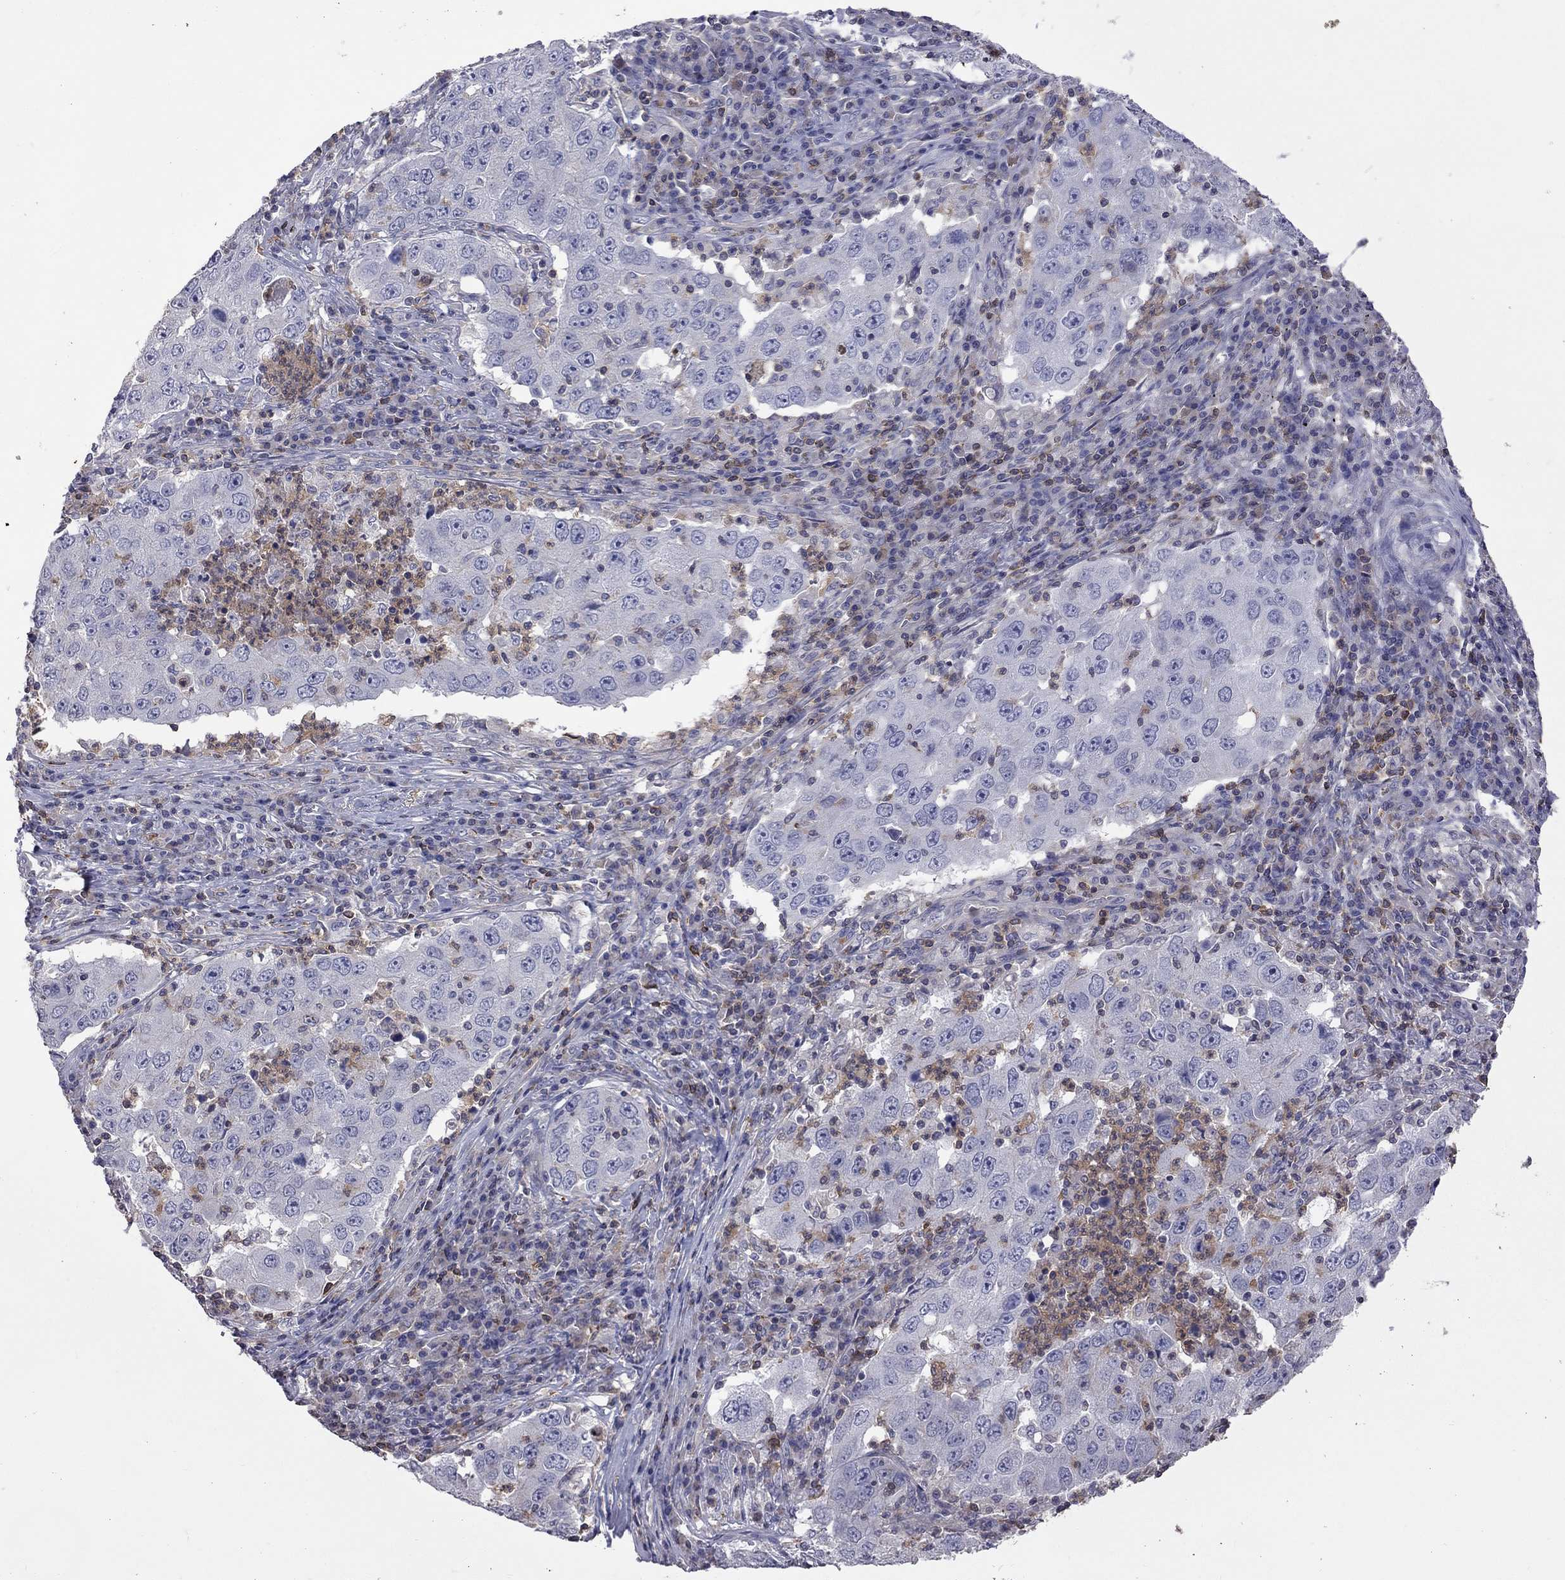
{"staining": {"intensity": "negative", "quantity": "none", "location": "none"}, "tissue": "lung cancer", "cell_type": "Tumor cells", "image_type": "cancer", "snomed": [{"axis": "morphology", "description": "Adenocarcinoma, NOS"}, {"axis": "topography", "description": "Lung"}], "caption": "Human adenocarcinoma (lung) stained for a protein using immunohistochemistry (IHC) reveals no expression in tumor cells.", "gene": "IPCEF1", "patient": {"sex": "male", "age": 73}}